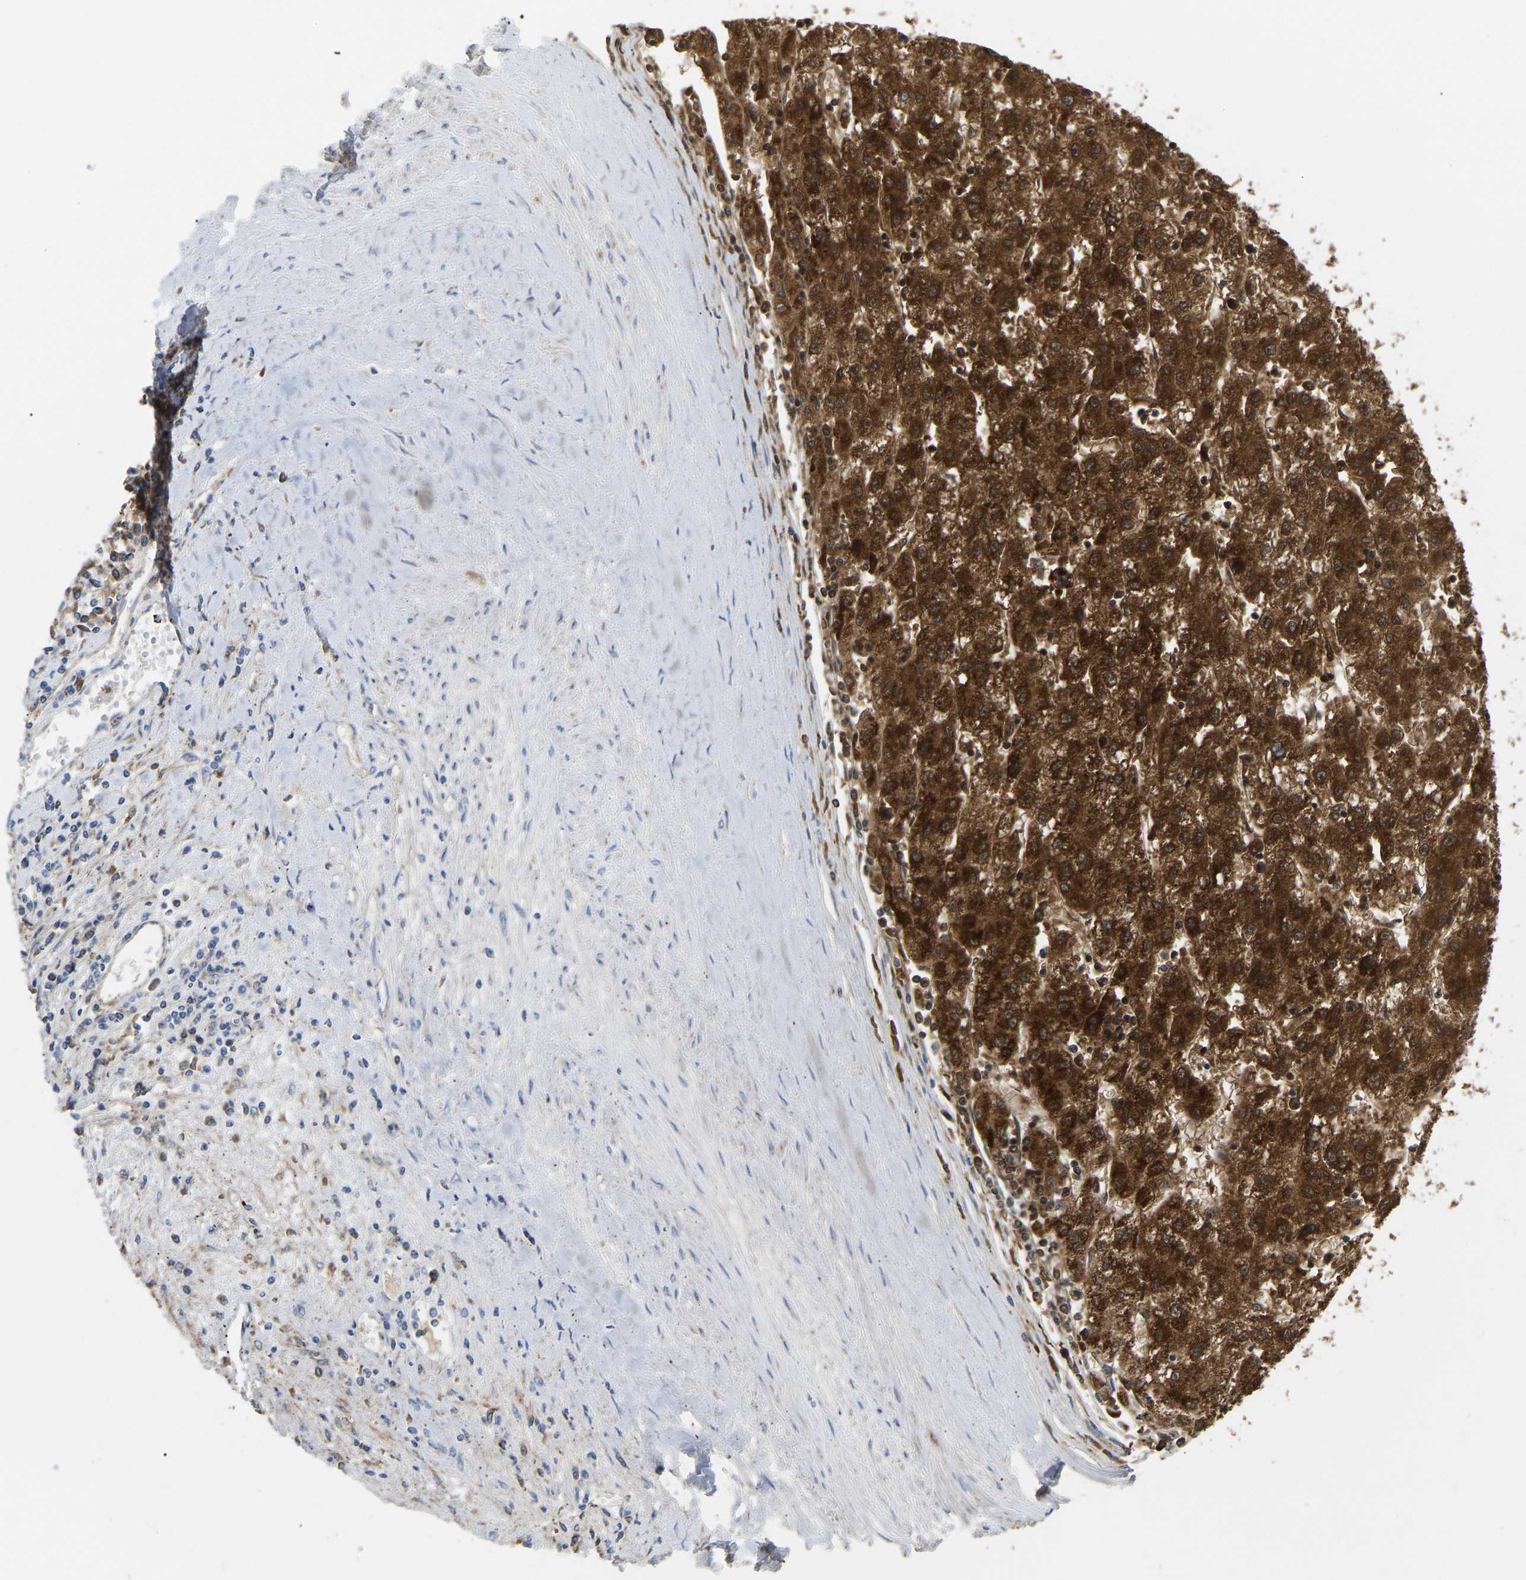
{"staining": {"intensity": "strong", "quantity": ">75%", "location": "cytoplasmic/membranous"}, "tissue": "liver cancer", "cell_type": "Tumor cells", "image_type": "cancer", "snomed": [{"axis": "morphology", "description": "Carcinoma, Hepatocellular, NOS"}, {"axis": "topography", "description": "Liver"}], "caption": "A brown stain highlights strong cytoplasmic/membranous positivity of a protein in hepatocellular carcinoma (liver) tumor cells.", "gene": "HIBADH", "patient": {"sex": "male", "age": 72}}